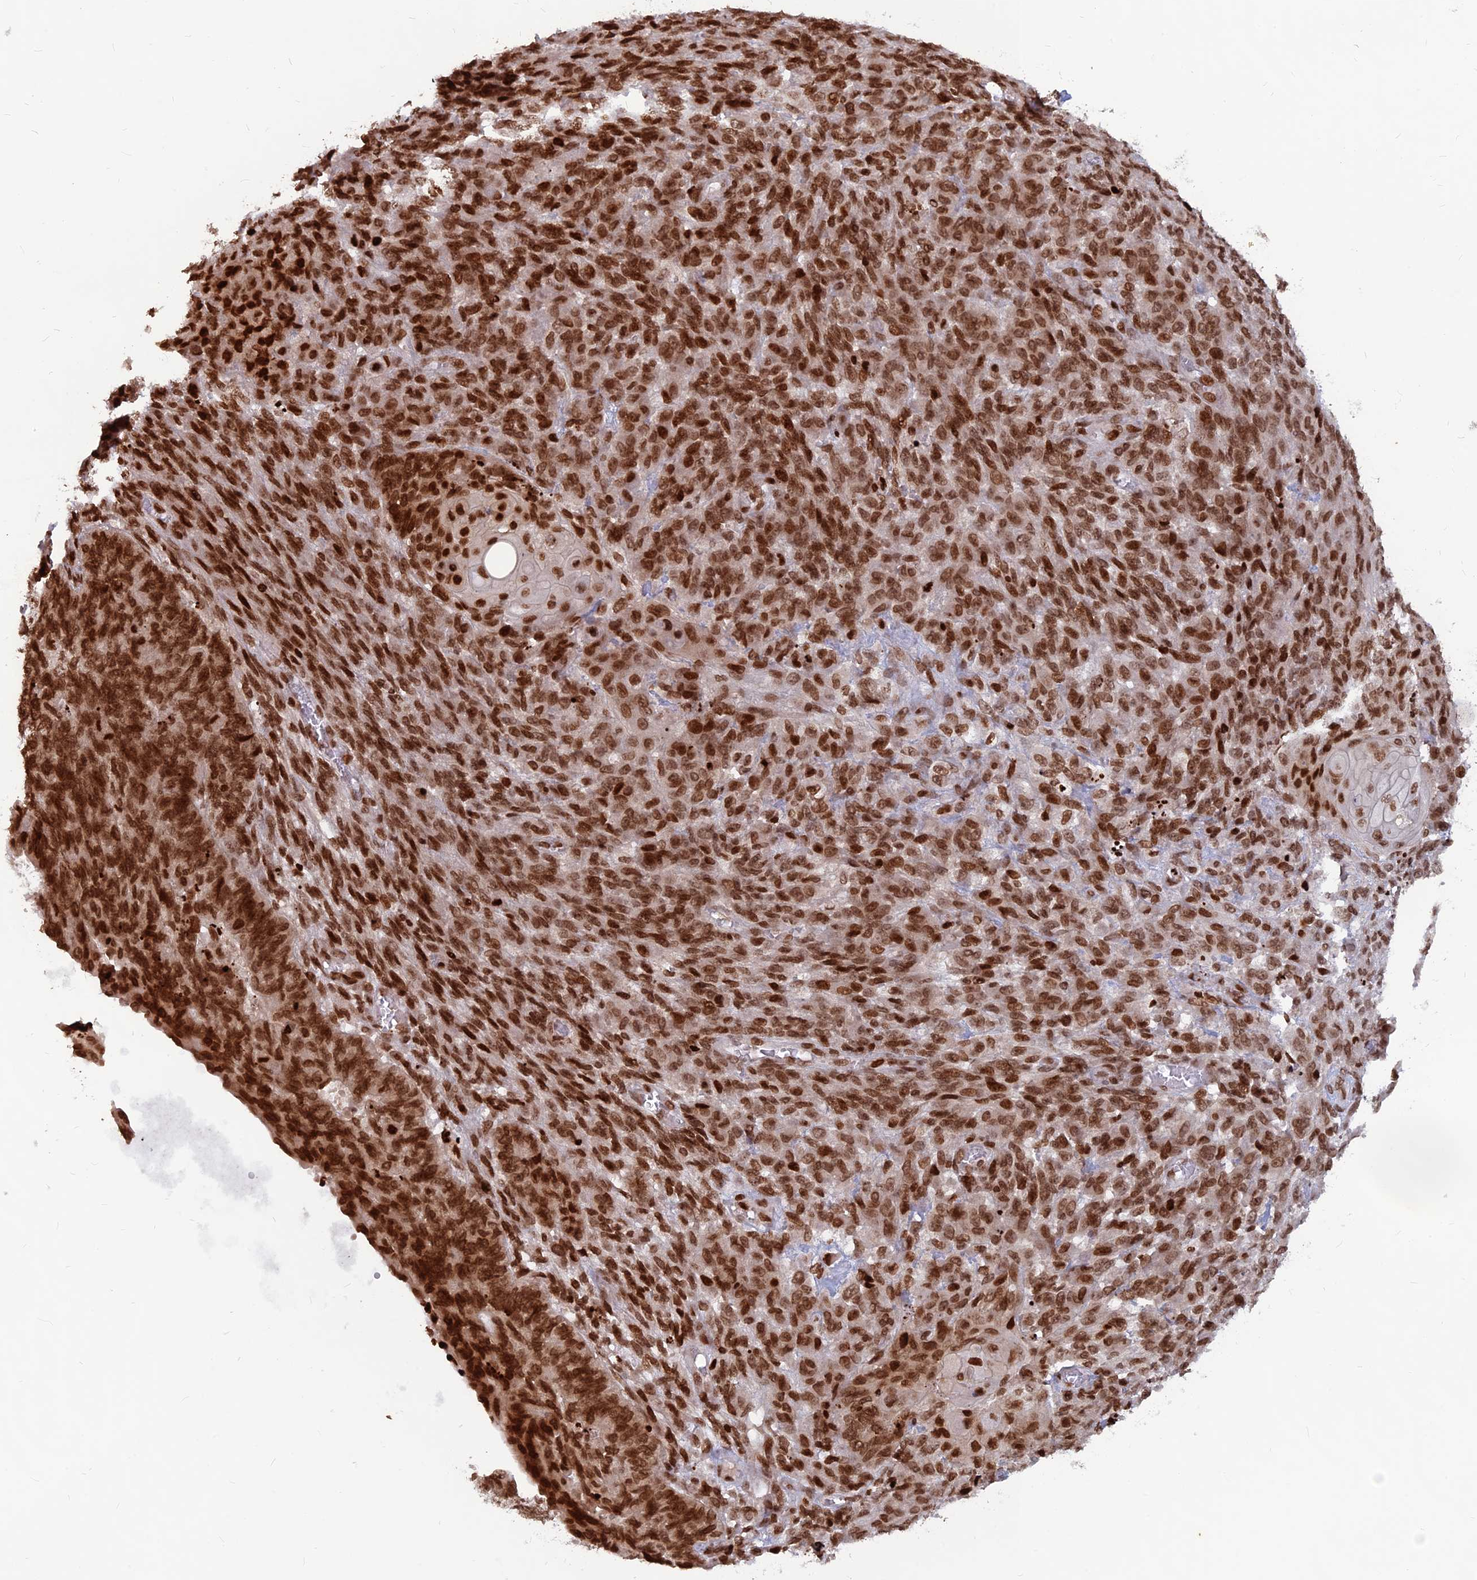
{"staining": {"intensity": "strong", "quantity": ">75%", "location": "nuclear"}, "tissue": "endometrial cancer", "cell_type": "Tumor cells", "image_type": "cancer", "snomed": [{"axis": "morphology", "description": "Adenocarcinoma, NOS"}, {"axis": "topography", "description": "Endometrium"}], "caption": "Protein expression analysis of human adenocarcinoma (endometrial) reveals strong nuclear staining in approximately >75% of tumor cells.", "gene": "TET2", "patient": {"sex": "female", "age": 32}}